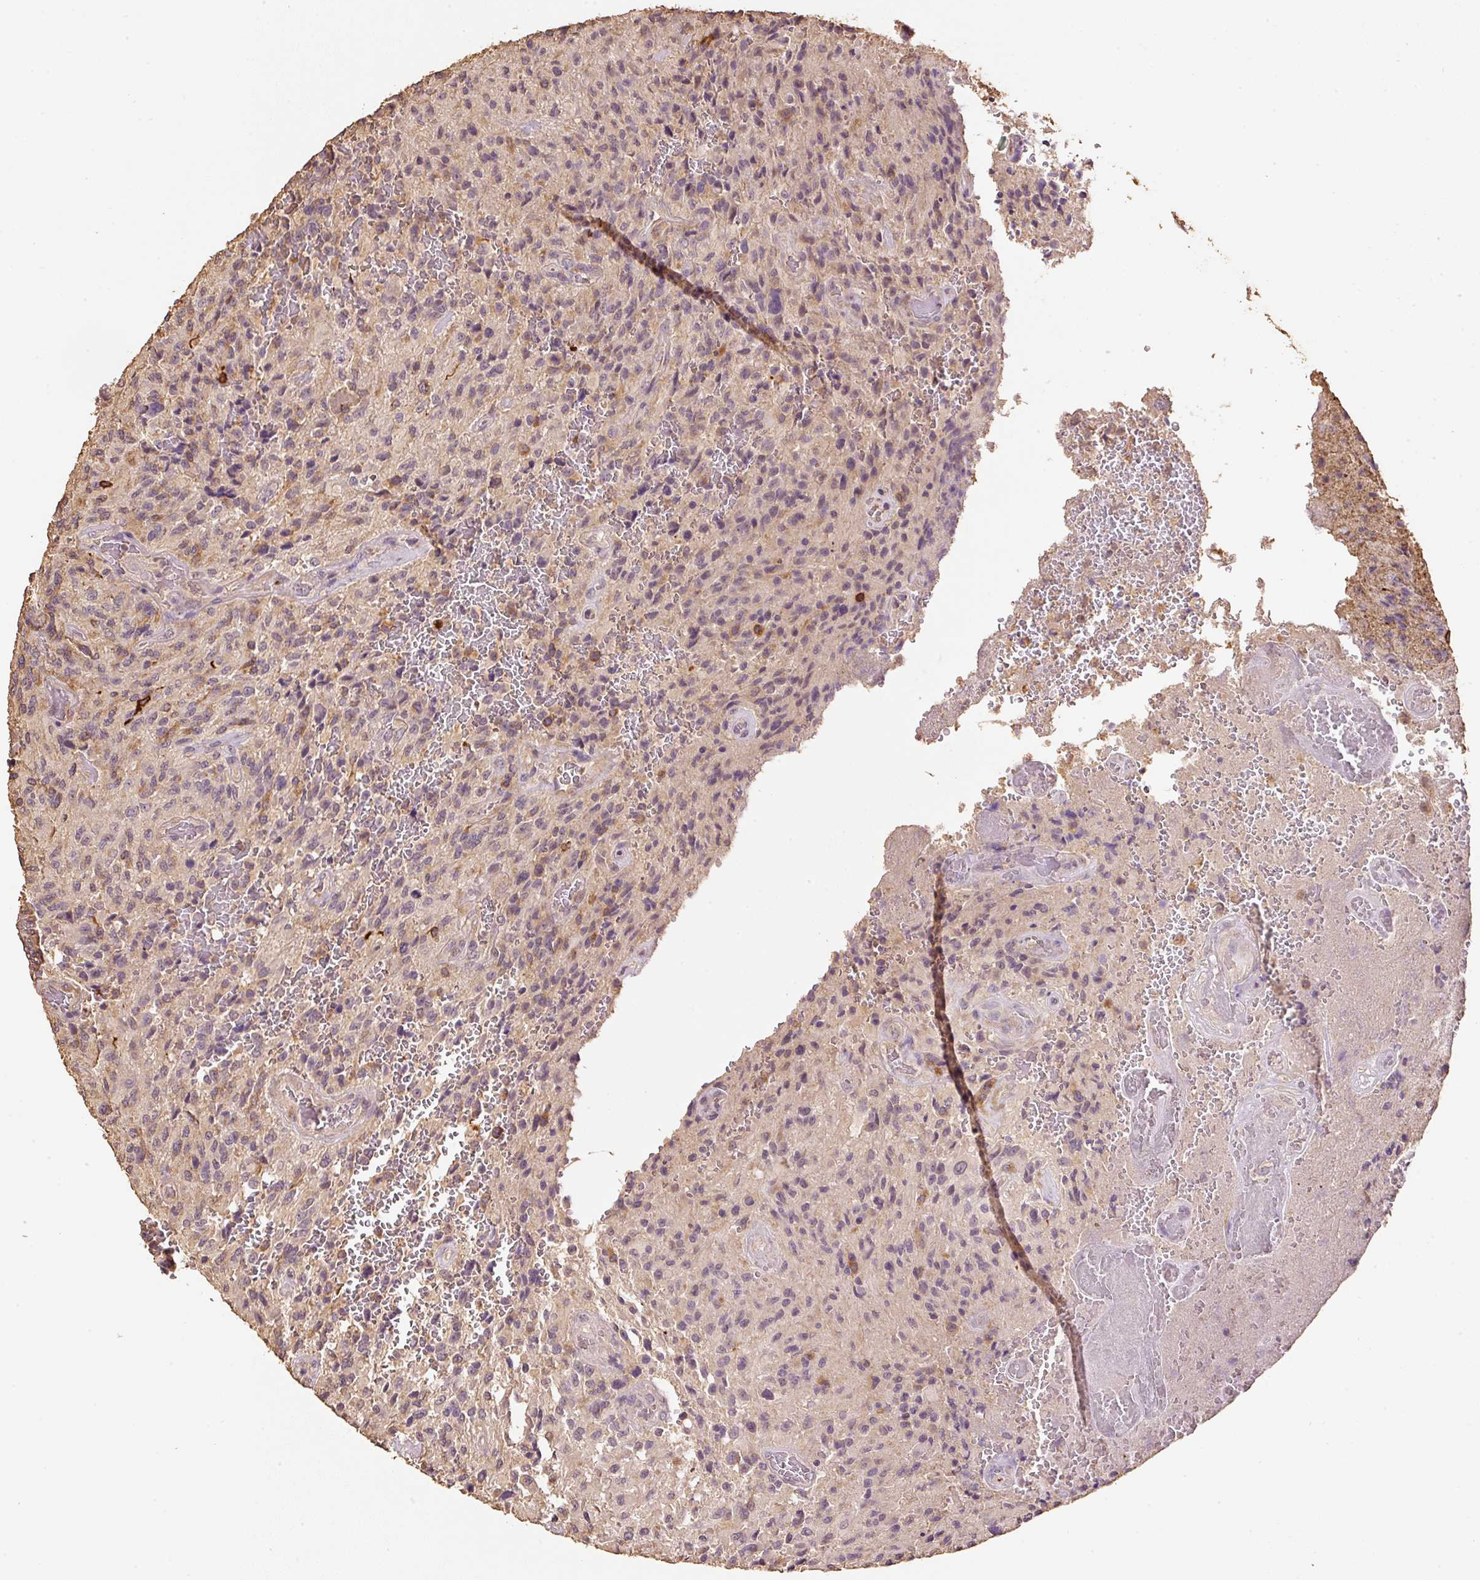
{"staining": {"intensity": "moderate", "quantity": "<25%", "location": "cytoplasmic/membranous,nuclear"}, "tissue": "glioma", "cell_type": "Tumor cells", "image_type": "cancer", "snomed": [{"axis": "morphology", "description": "Normal tissue, NOS"}, {"axis": "morphology", "description": "Glioma, malignant, High grade"}, {"axis": "topography", "description": "Cerebral cortex"}], "caption": "Immunohistochemistry (IHC) (DAB) staining of human malignant glioma (high-grade) shows moderate cytoplasmic/membranous and nuclear protein staining in approximately <25% of tumor cells.", "gene": "HERC2", "patient": {"sex": "male", "age": 56}}